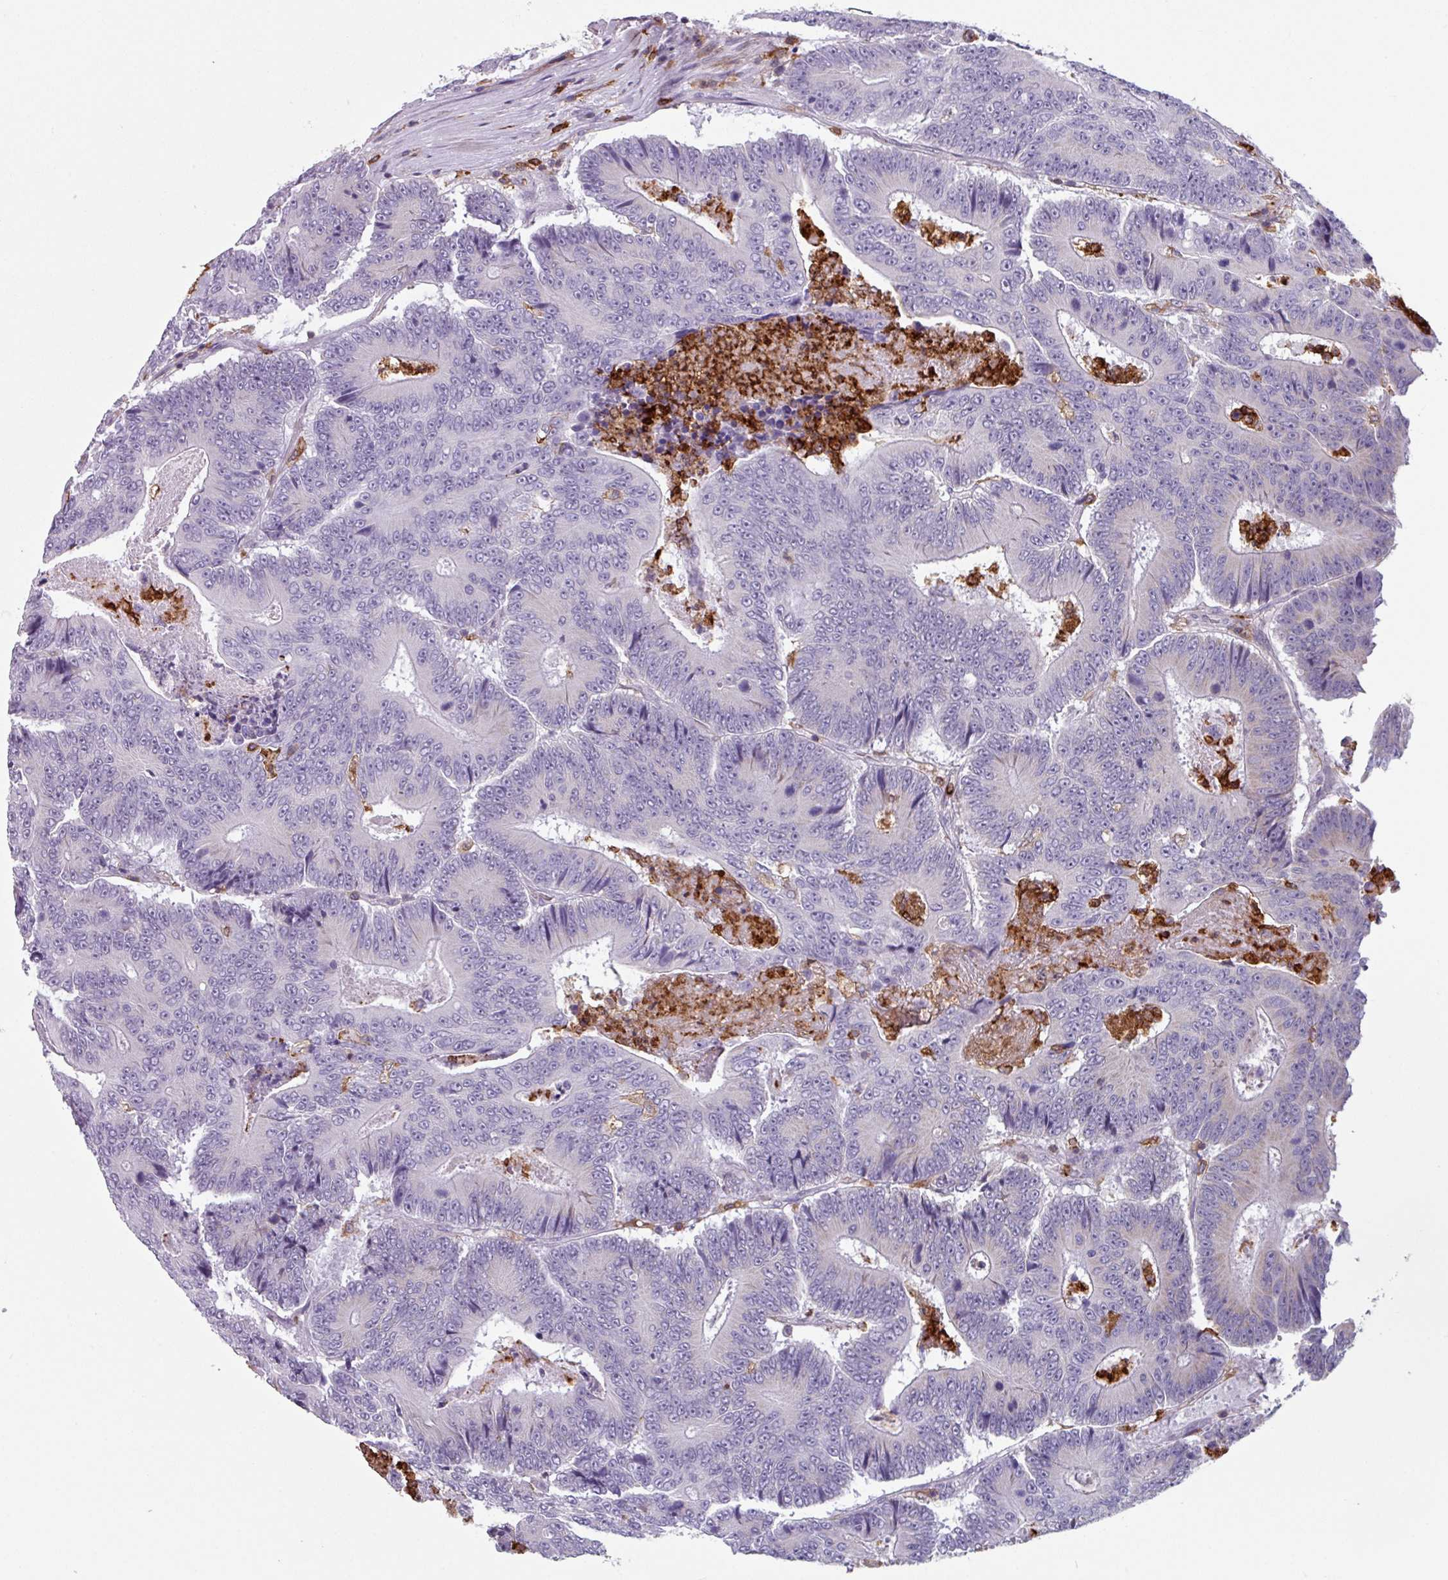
{"staining": {"intensity": "negative", "quantity": "none", "location": "none"}, "tissue": "colorectal cancer", "cell_type": "Tumor cells", "image_type": "cancer", "snomed": [{"axis": "morphology", "description": "Adenocarcinoma, NOS"}, {"axis": "topography", "description": "Colon"}], "caption": "Immunohistochemistry (IHC) of human adenocarcinoma (colorectal) exhibits no staining in tumor cells. The staining is performed using DAB brown chromogen with nuclei counter-stained in using hematoxylin.", "gene": "EXOSC5", "patient": {"sex": "male", "age": 83}}